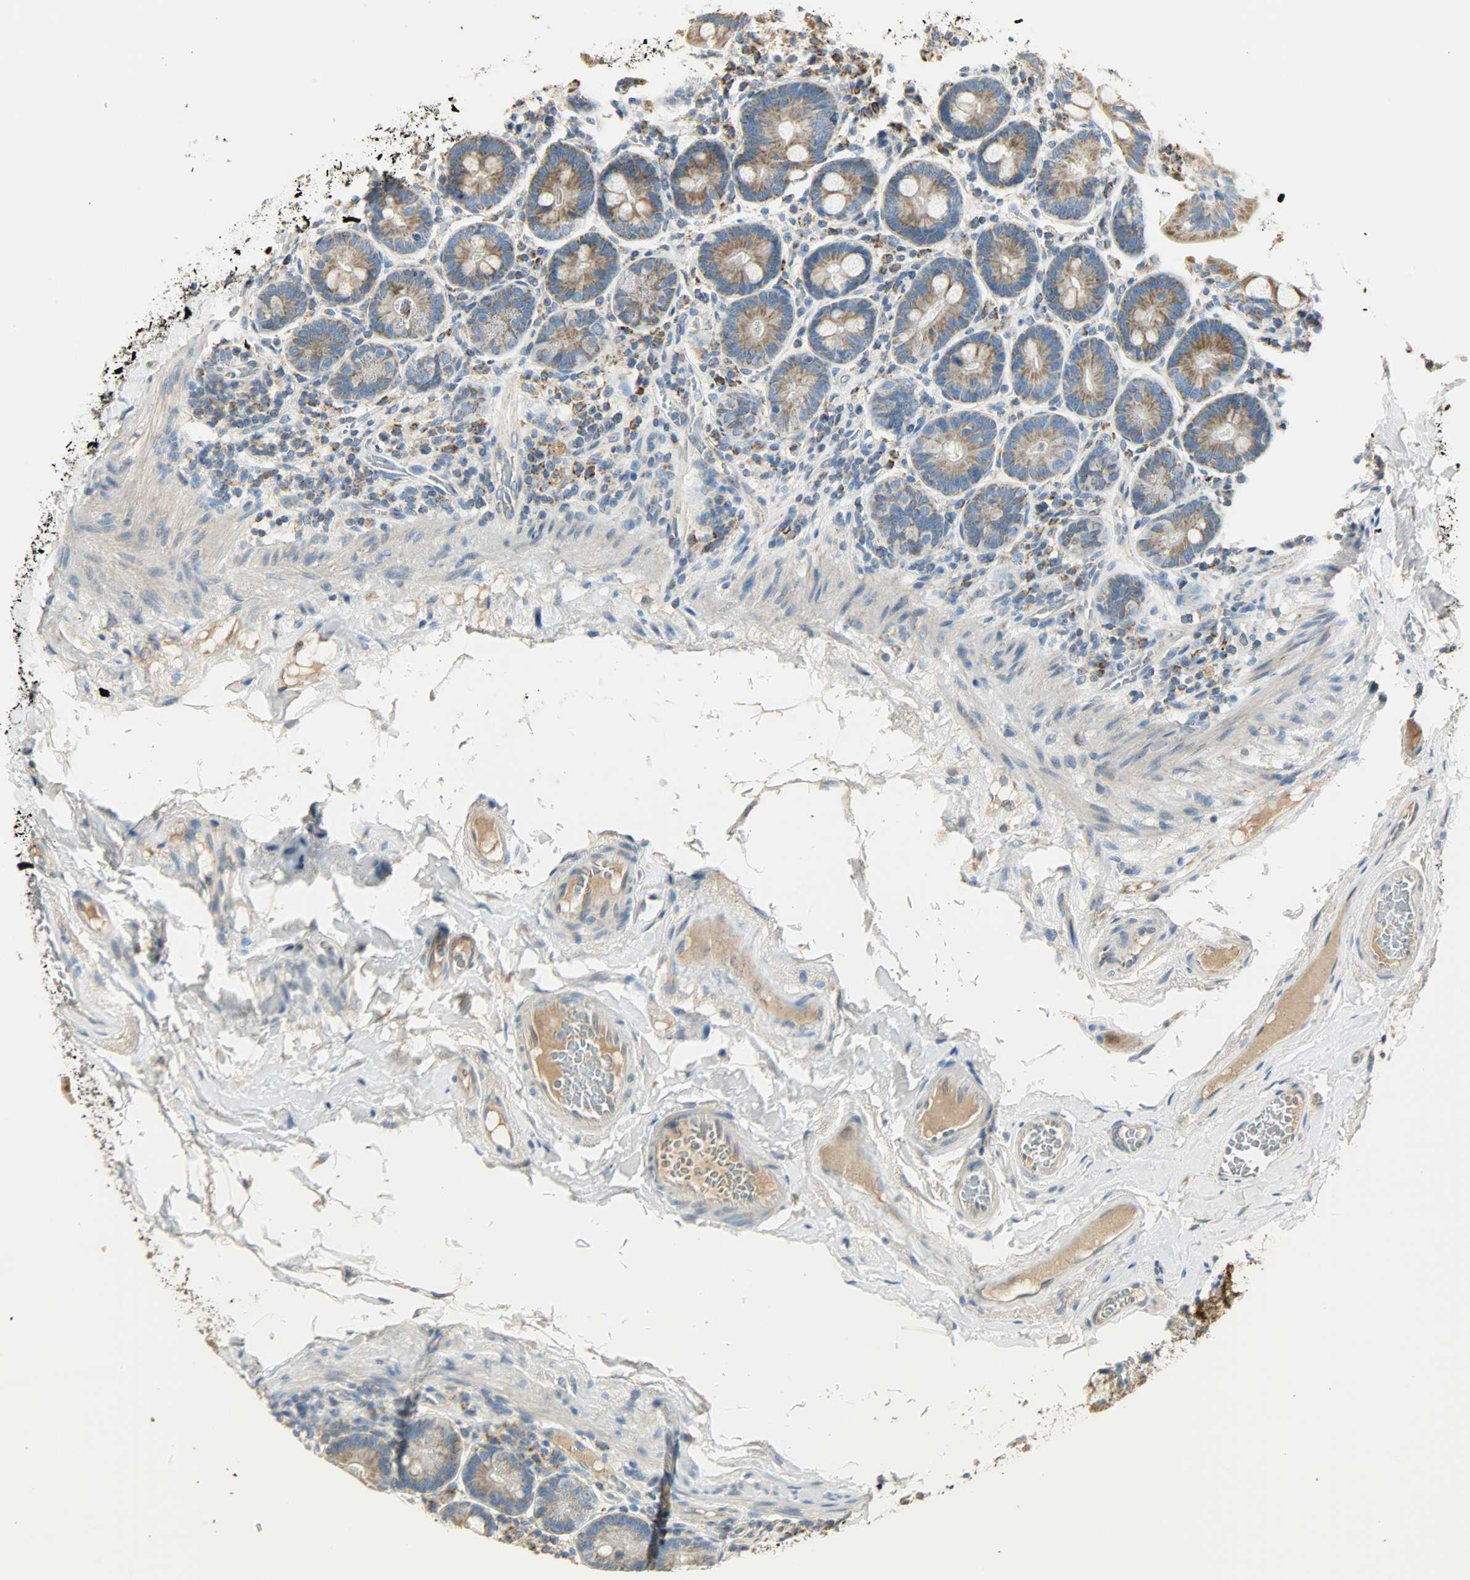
{"staining": {"intensity": "moderate", "quantity": ">75%", "location": "cytoplasmic/membranous"}, "tissue": "duodenum", "cell_type": "Glandular cells", "image_type": "normal", "snomed": [{"axis": "morphology", "description": "Normal tissue, NOS"}, {"axis": "topography", "description": "Duodenum"}], "caption": "Protein expression analysis of benign duodenum demonstrates moderate cytoplasmic/membranous positivity in approximately >75% of glandular cells.", "gene": "NNT", "patient": {"sex": "male", "age": 66}}